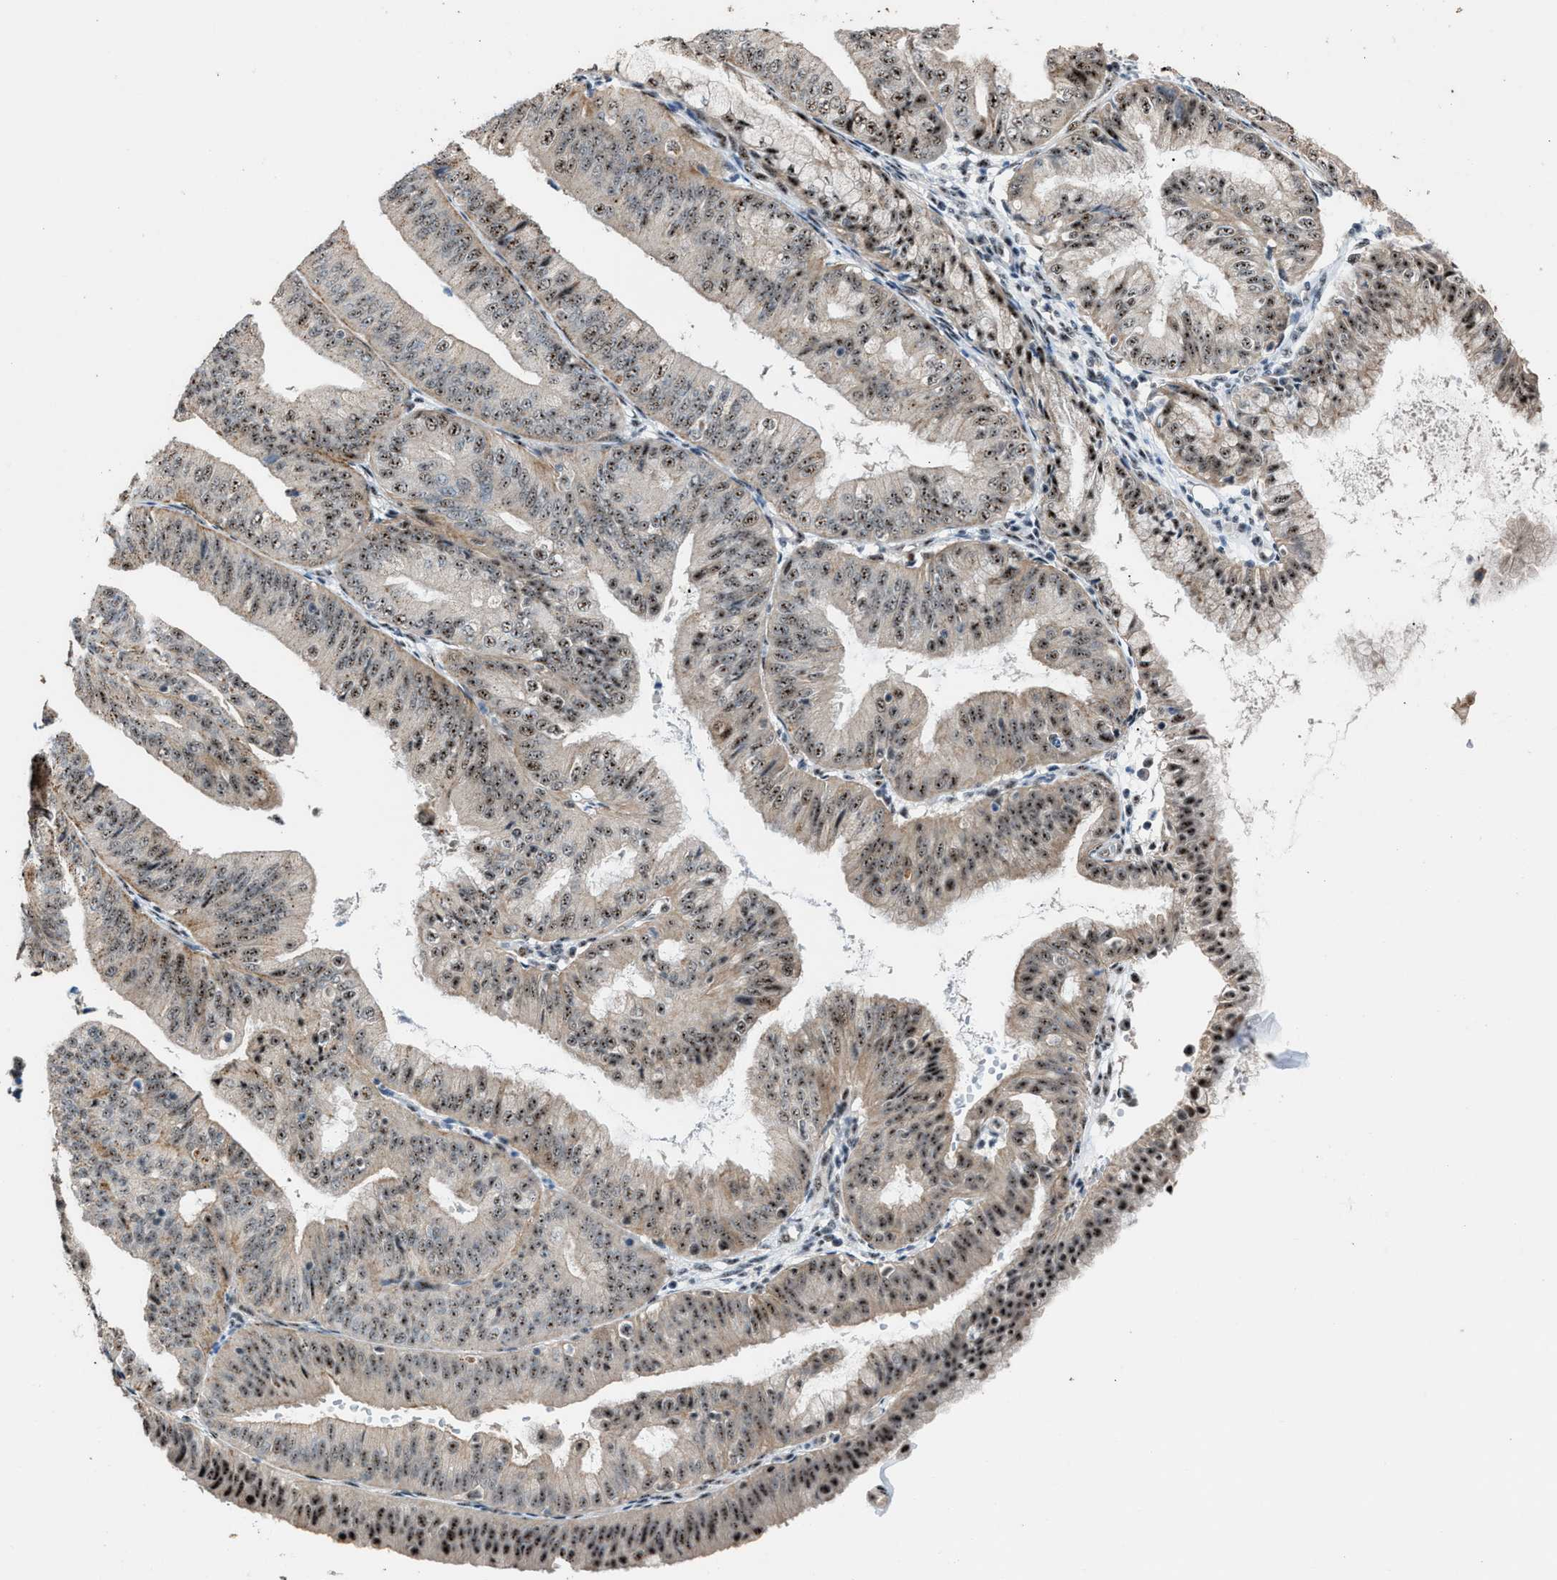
{"staining": {"intensity": "moderate", "quantity": ">75%", "location": "nuclear"}, "tissue": "endometrial cancer", "cell_type": "Tumor cells", "image_type": "cancer", "snomed": [{"axis": "morphology", "description": "Adenocarcinoma, NOS"}, {"axis": "topography", "description": "Endometrium"}], "caption": "This photomicrograph reveals IHC staining of endometrial cancer (adenocarcinoma), with medium moderate nuclear positivity in approximately >75% of tumor cells.", "gene": "CENPP", "patient": {"sex": "female", "age": 63}}